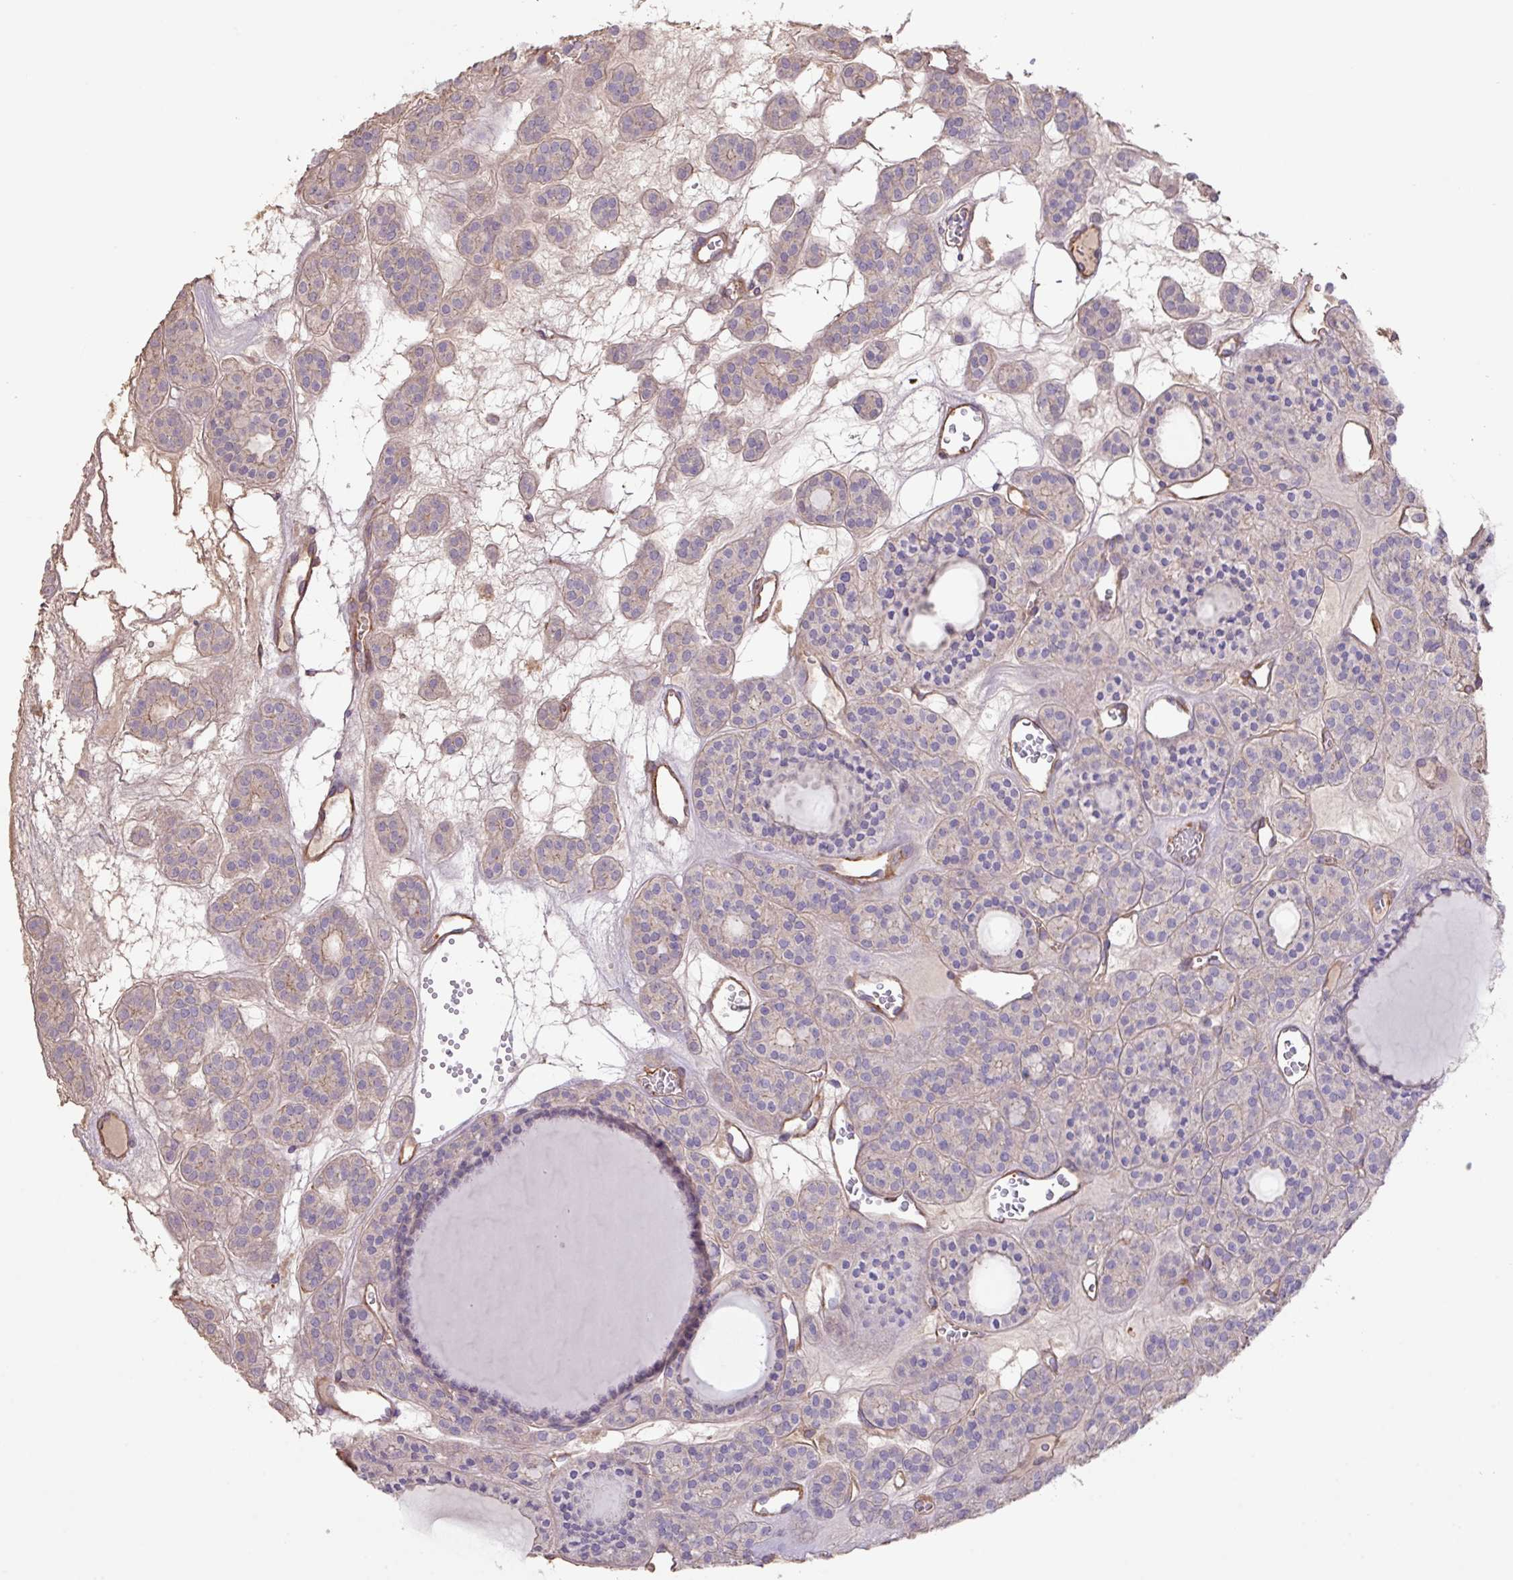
{"staining": {"intensity": "weak", "quantity": "<25%", "location": "cytoplasmic/membranous"}, "tissue": "thyroid cancer", "cell_type": "Tumor cells", "image_type": "cancer", "snomed": [{"axis": "morphology", "description": "Follicular adenoma carcinoma, NOS"}, {"axis": "topography", "description": "Thyroid gland"}], "caption": "DAB immunohistochemical staining of human thyroid follicular adenoma carcinoma displays no significant staining in tumor cells.", "gene": "CALML4", "patient": {"sex": "female", "age": 63}}